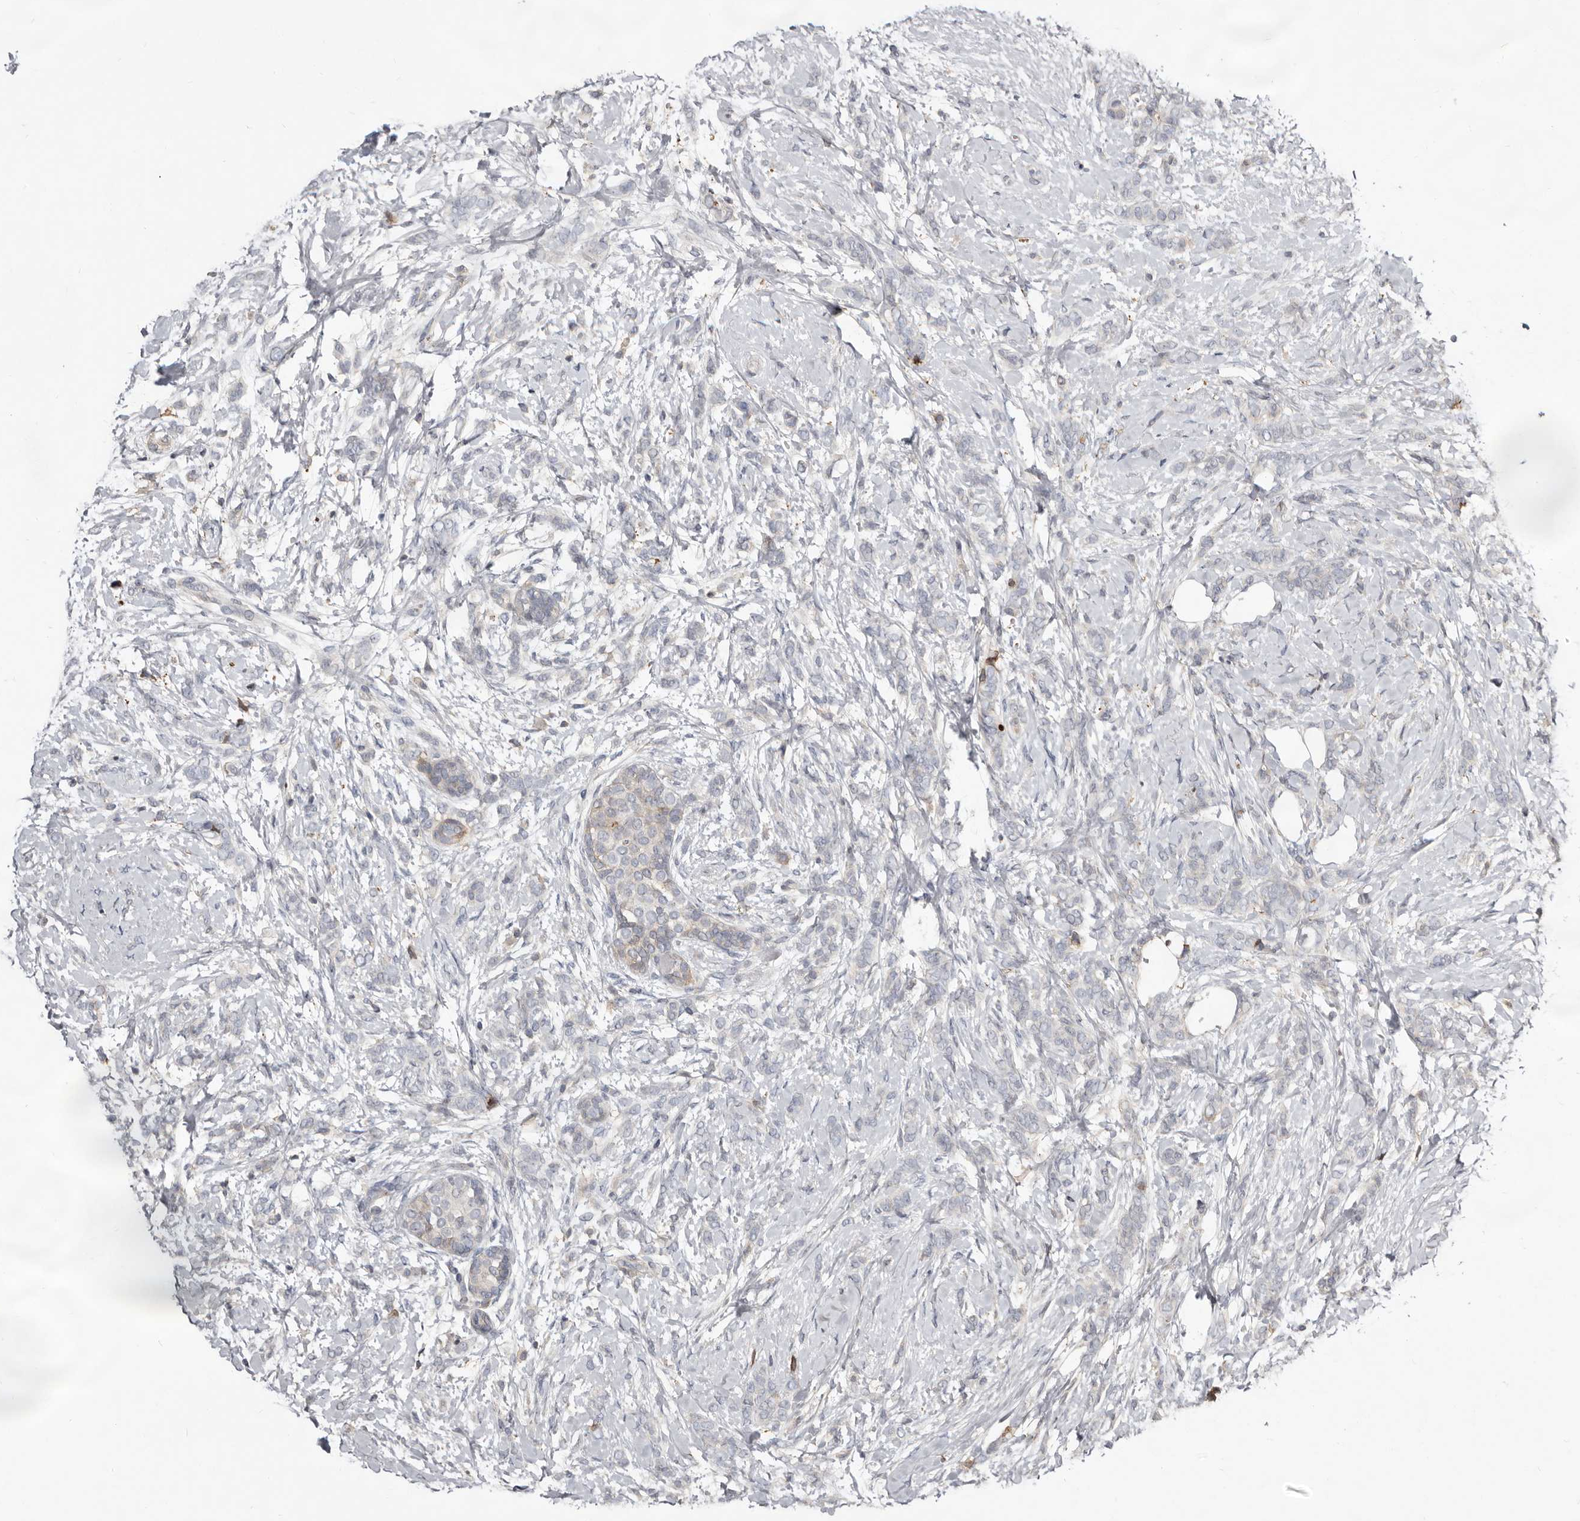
{"staining": {"intensity": "negative", "quantity": "none", "location": "none"}, "tissue": "breast cancer", "cell_type": "Tumor cells", "image_type": "cancer", "snomed": [{"axis": "morphology", "description": "Lobular carcinoma, in situ"}, {"axis": "morphology", "description": "Lobular carcinoma"}, {"axis": "topography", "description": "Breast"}], "caption": "Immunohistochemistry image of neoplastic tissue: lobular carcinoma (breast) stained with DAB (3,3'-diaminobenzidine) displays no significant protein expression in tumor cells.", "gene": "KIF26B", "patient": {"sex": "female", "age": 41}}